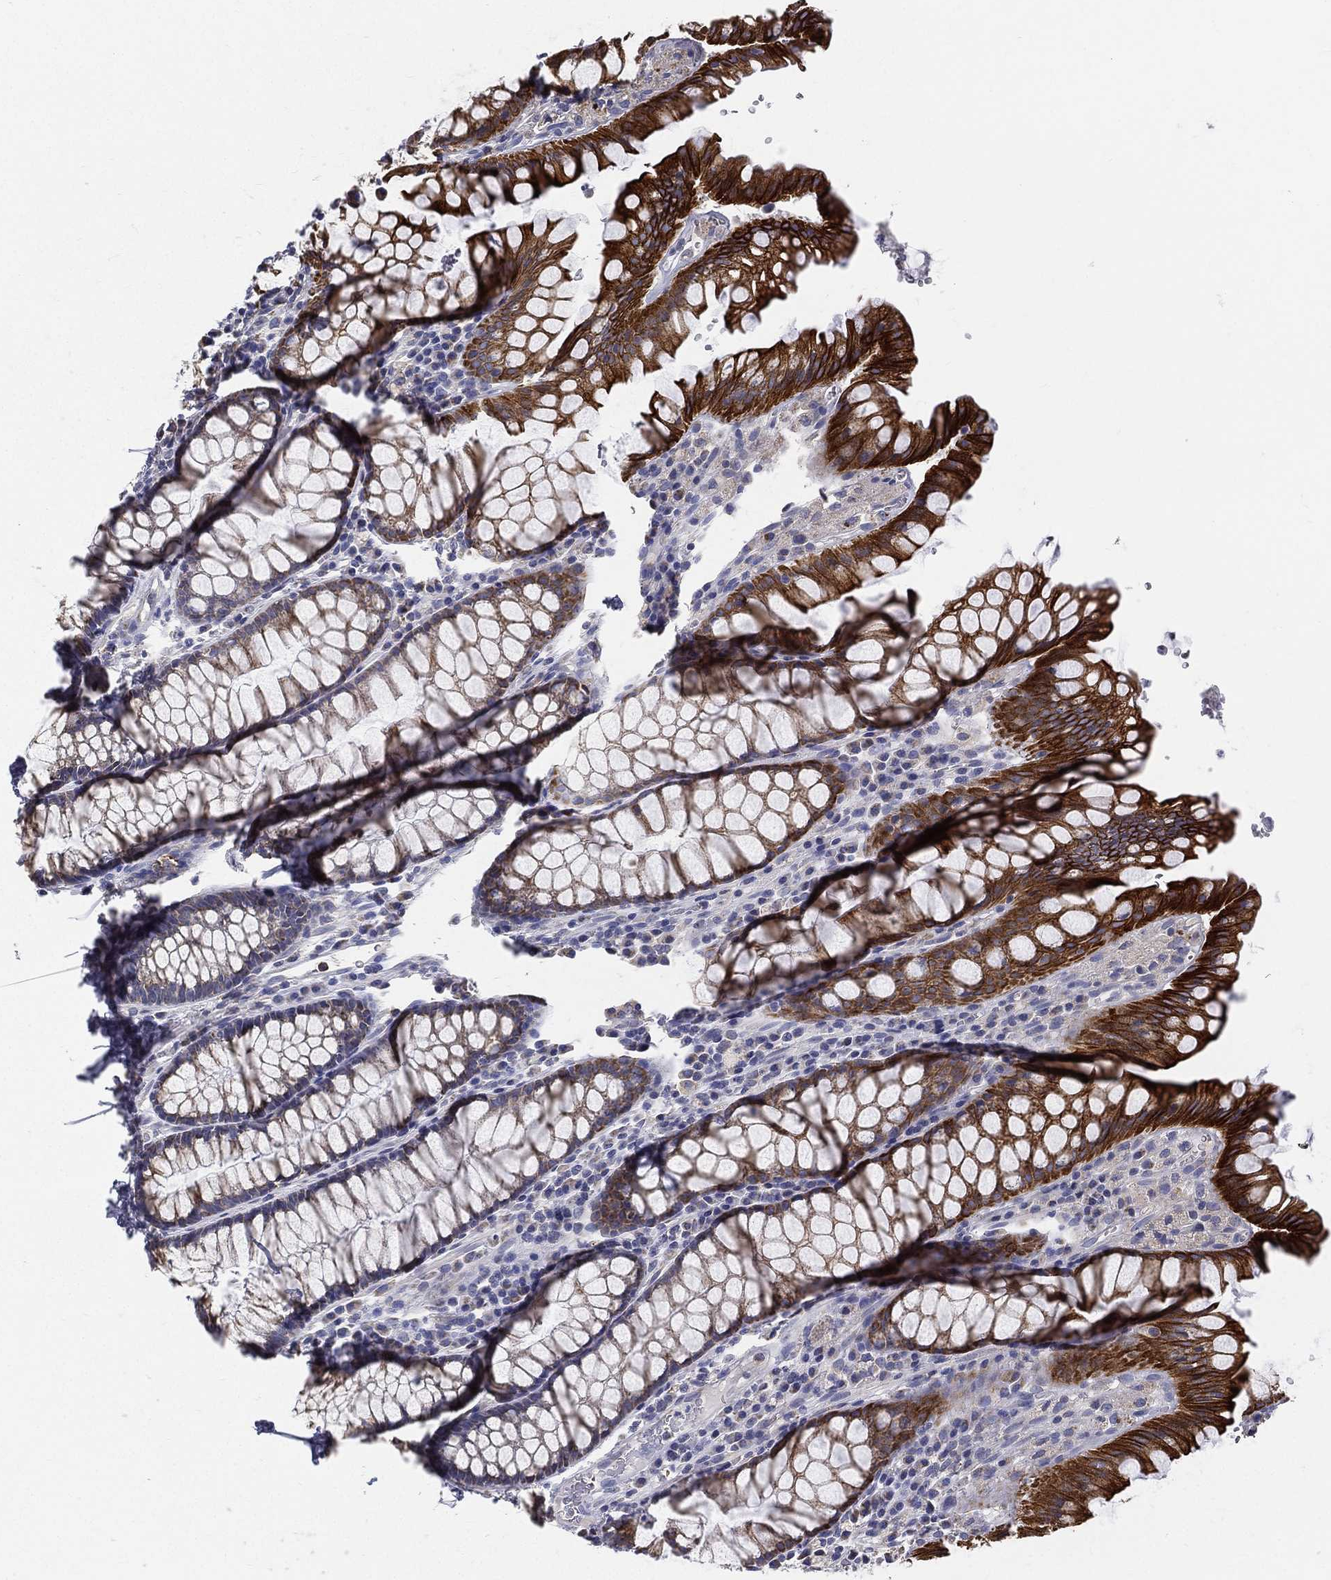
{"staining": {"intensity": "strong", "quantity": "25%-75%", "location": "cytoplasmic/membranous"}, "tissue": "rectum", "cell_type": "Glandular cells", "image_type": "normal", "snomed": [{"axis": "morphology", "description": "Normal tissue, NOS"}, {"axis": "topography", "description": "Rectum"}], "caption": "Brown immunohistochemical staining in benign human rectum shows strong cytoplasmic/membranous positivity in approximately 25%-75% of glandular cells.", "gene": "PWWP3A", "patient": {"sex": "female", "age": 68}}